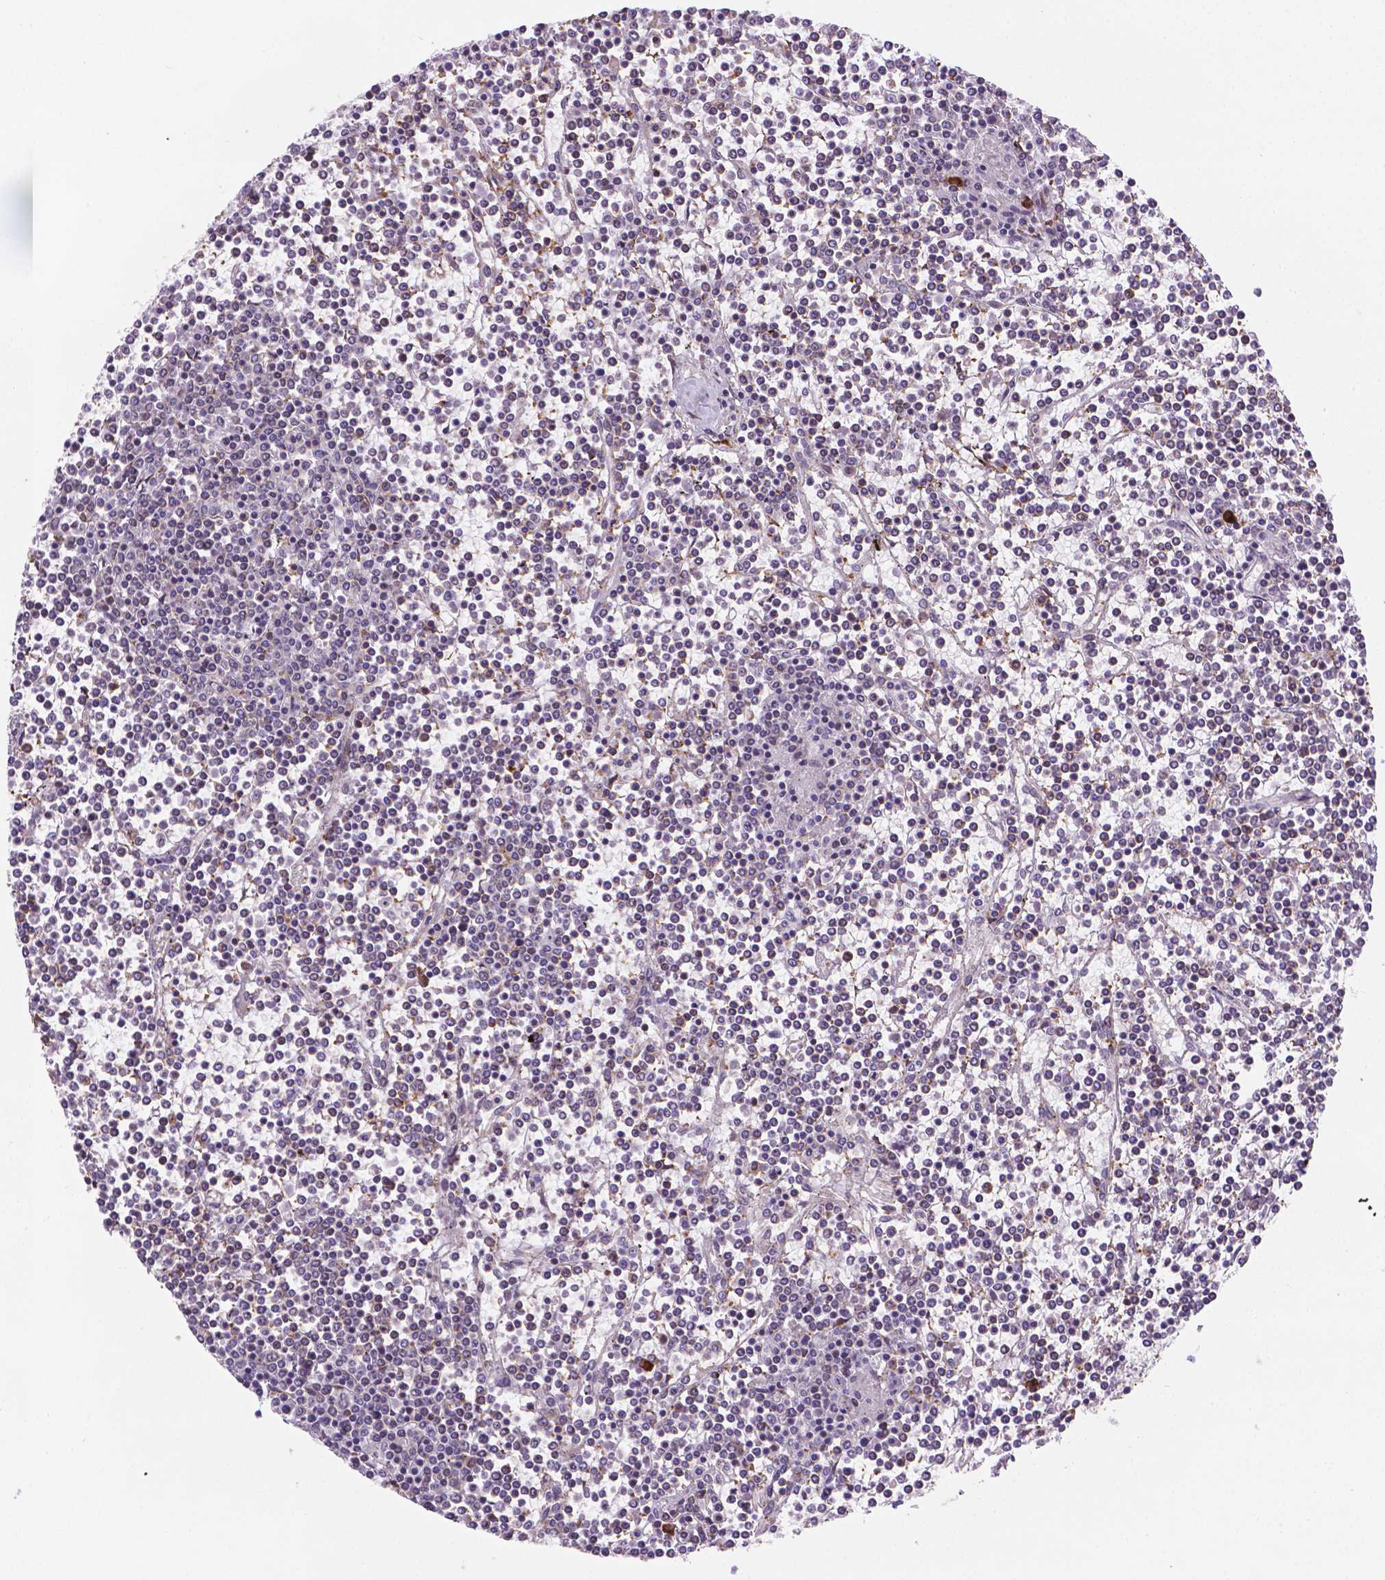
{"staining": {"intensity": "negative", "quantity": "none", "location": "none"}, "tissue": "lymphoma", "cell_type": "Tumor cells", "image_type": "cancer", "snomed": [{"axis": "morphology", "description": "Malignant lymphoma, non-Hodgkin's type, Low grade"}, {"axis": "topography", "description": "Spleen"}], "caption": "IHC image of neoplastic tissue: lymphoma stained with DAB (3,3'-diaminobenzidine) shows no significant protein staining in tumor cells. Brightfield microscopy of immunohistochemistry stained with DAB (brown) and hematoxylin (blue), captured at high magnification.", "gene": "FNIP1", "patient": {"sex": "female", "age": 19}}